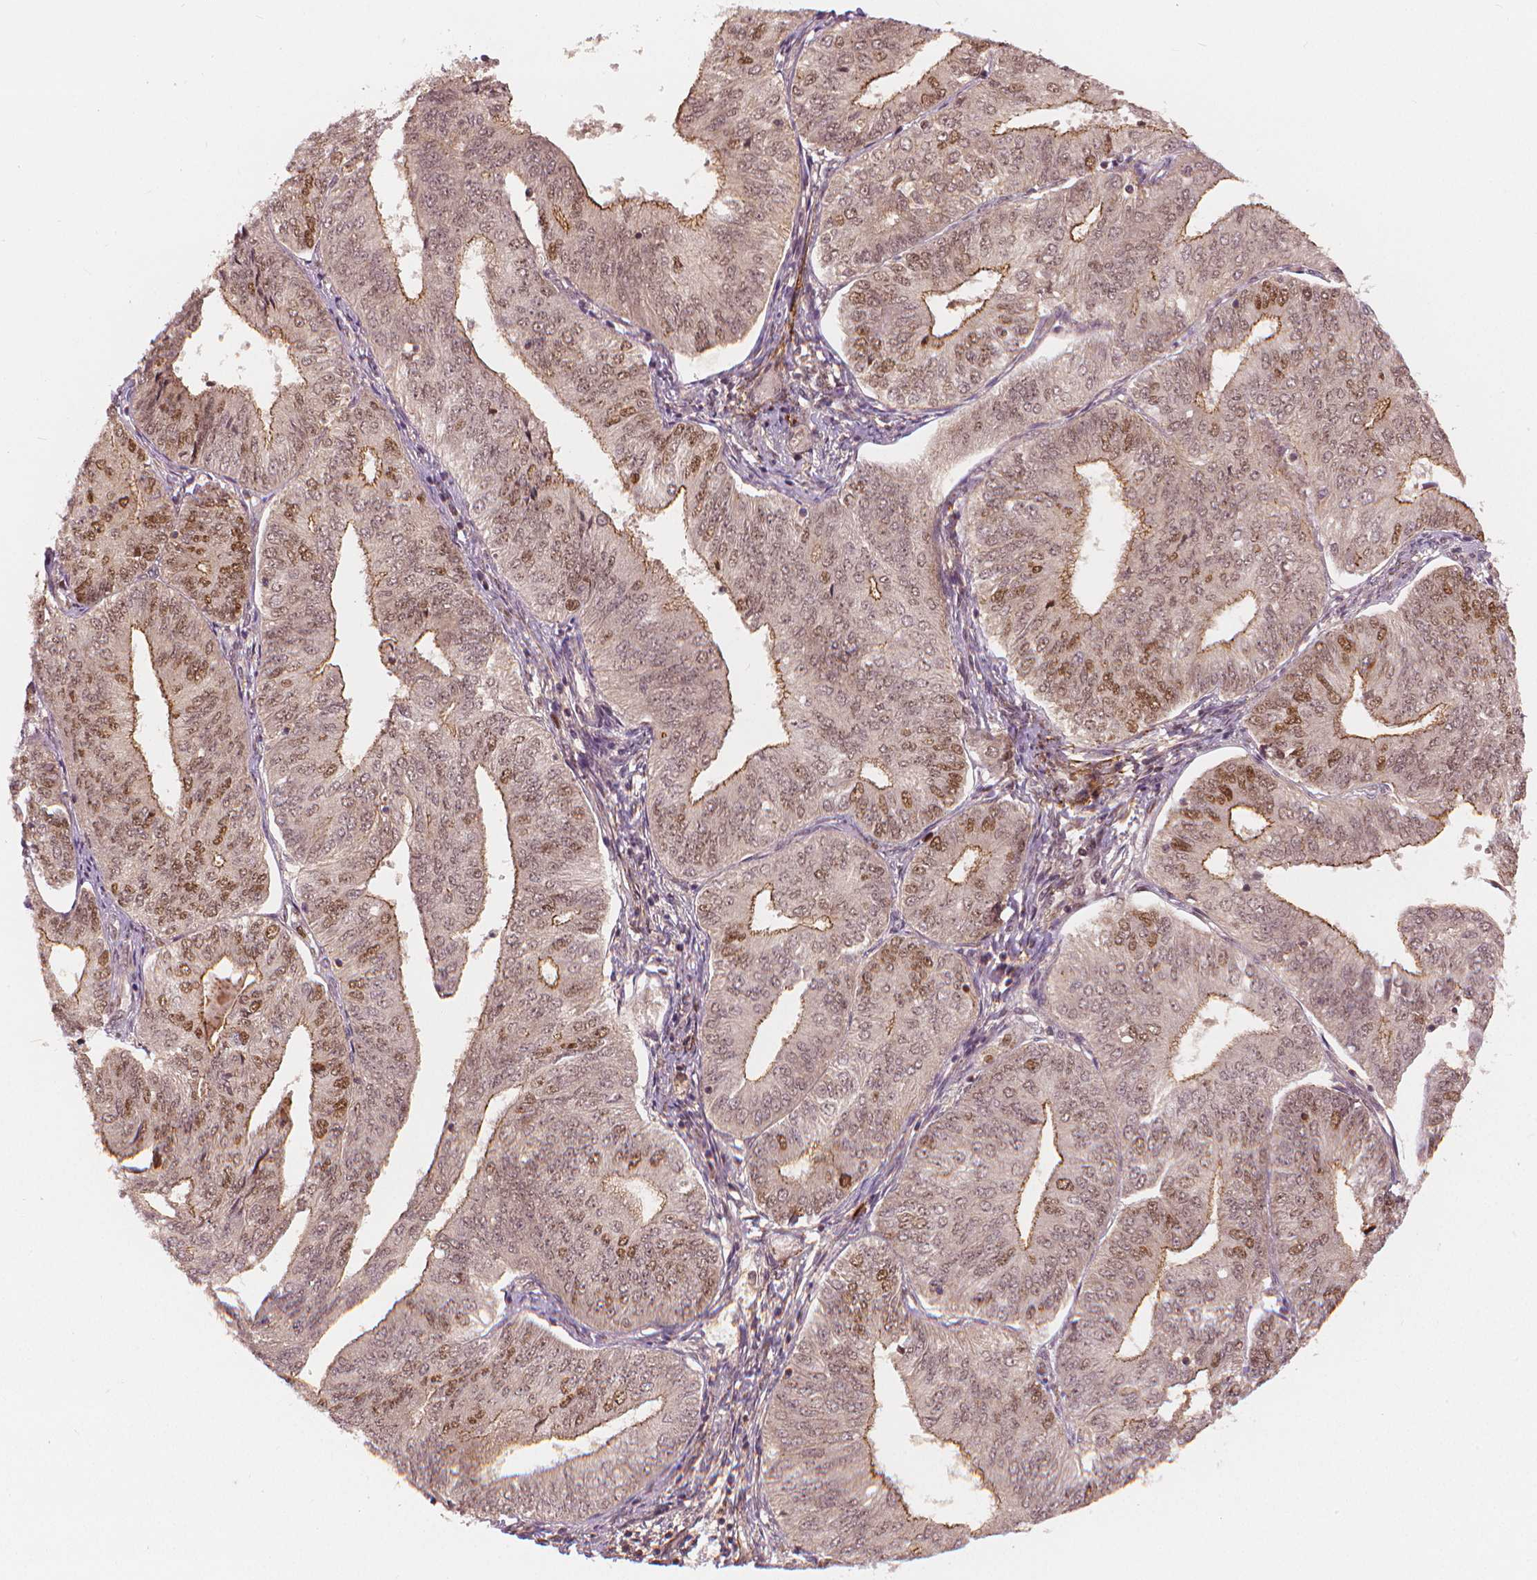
{"staining": {"intensity": "moderate", "quantity": "25%-75%", "location": "cytoplasmic/membranous,nuclear"}, "tissue": "endometrial cancer", "cell_type": "Tumor cells", "image_type": "cancer", "snomed": [{"axis": "morphology", "description": "Adenocarcinoma, NOS"}, {"axis": "topography", "description": "Endometrium"}], "caption": "High-power microscopy captured an immunohistochemistry micrograph of endometrial cancer (adenocarcinoma), revealing moderate cytoplasmic/membranous and nuclear expression in approximately 25%-75% of tumor cells.", "gene": "NSD2", "patient": {"sex": "female", "age": 58}}